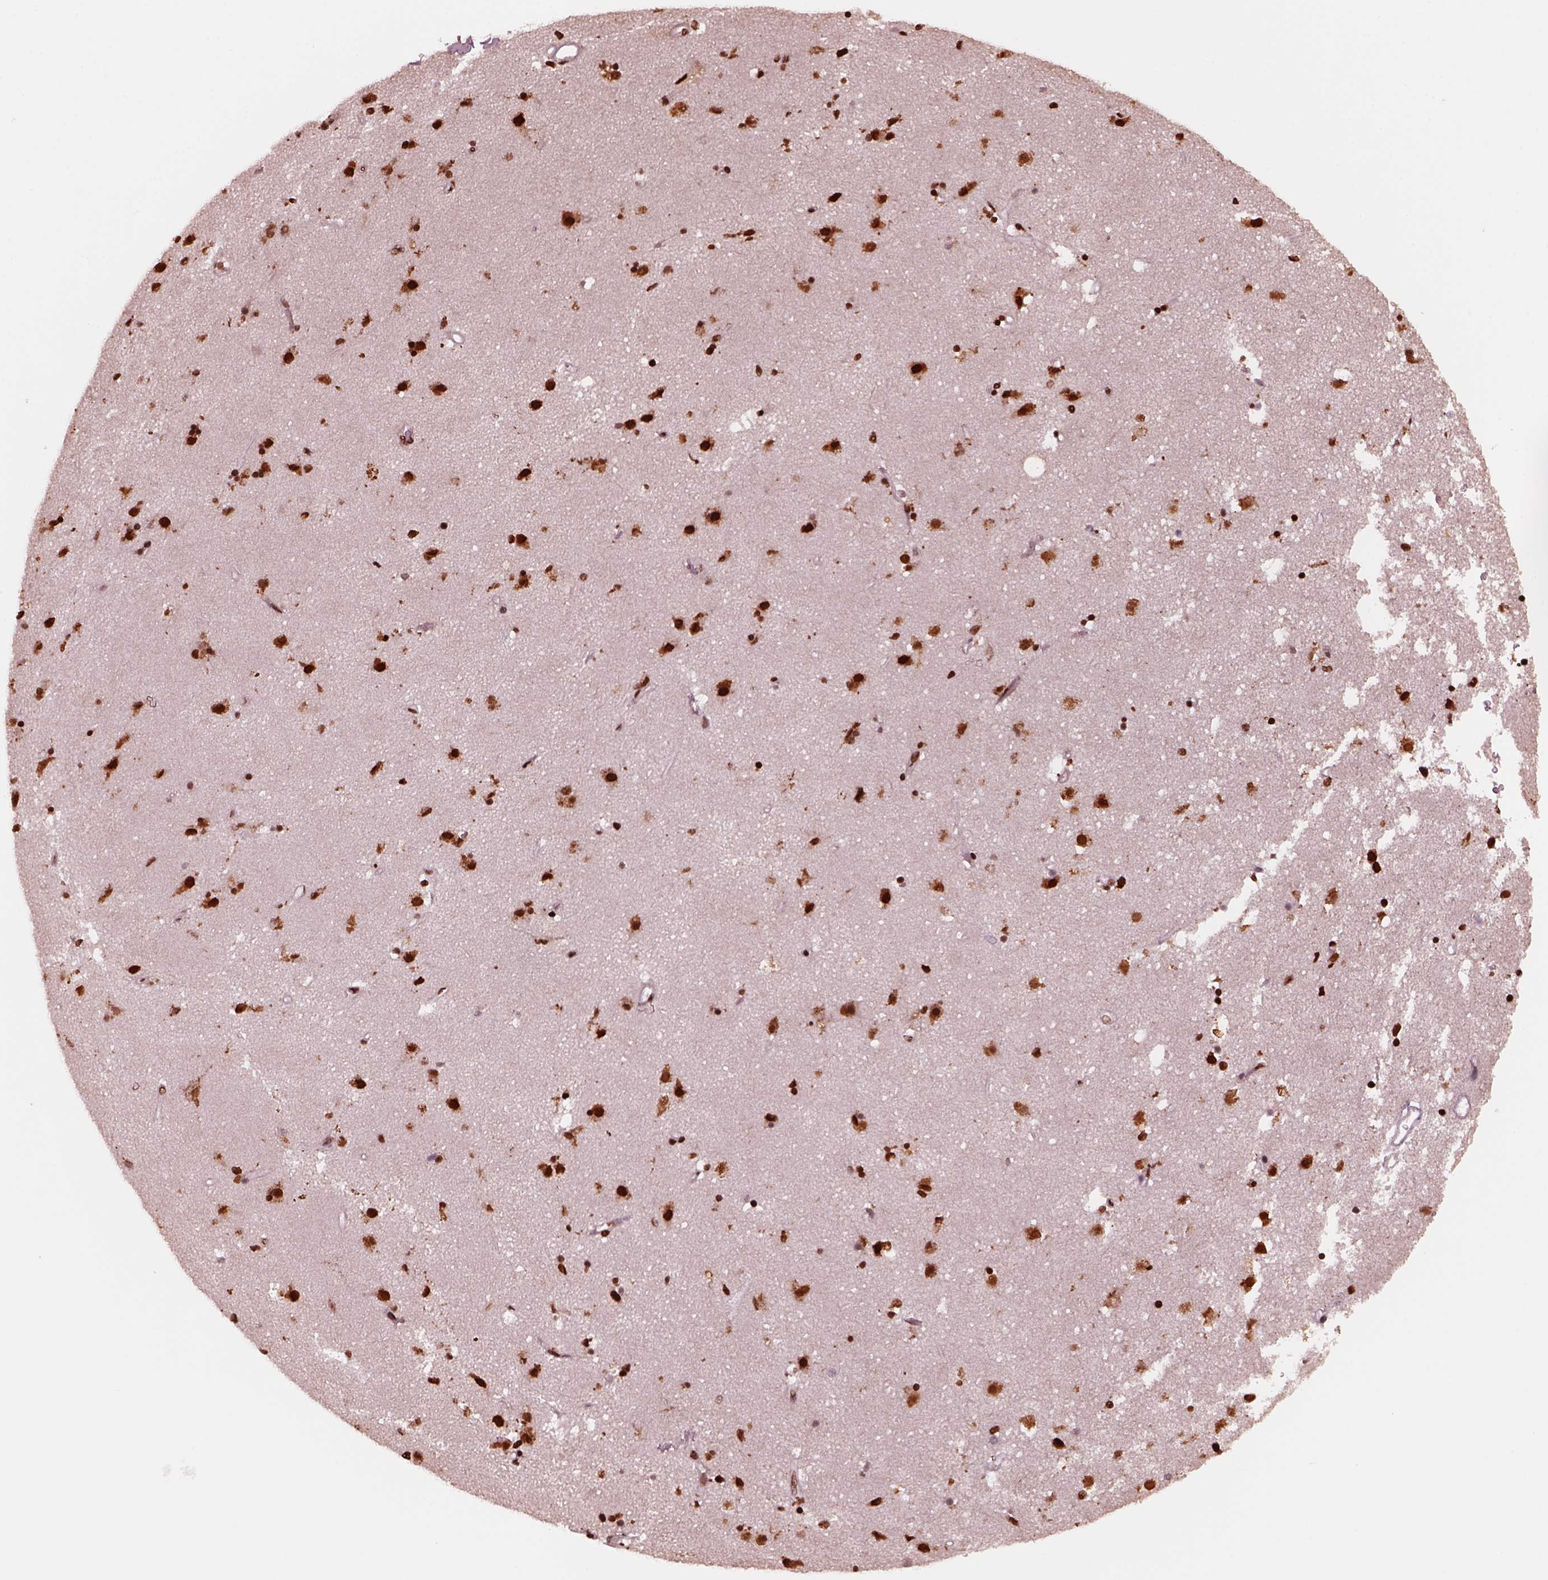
{"staining": {"intensity": "strong", "quantity": "<25%", "location": "nuclear"}, "tissue": "caudate", "cell_type": "Glial cells", "image_type": "normal", "snomed": [{"axis": "morphology", "description": "Normal tissue, NOS"}, {"axis": "topography", "description": "Lateral ventricle wall"}], "caption": "Strong nuclear expression for a protein is seen in approximately <25% of glial cells of unremarkable caudate using immunohistochemistry.", "gene": "NSD1", "patient": {"sex": "female", "age": 71}}